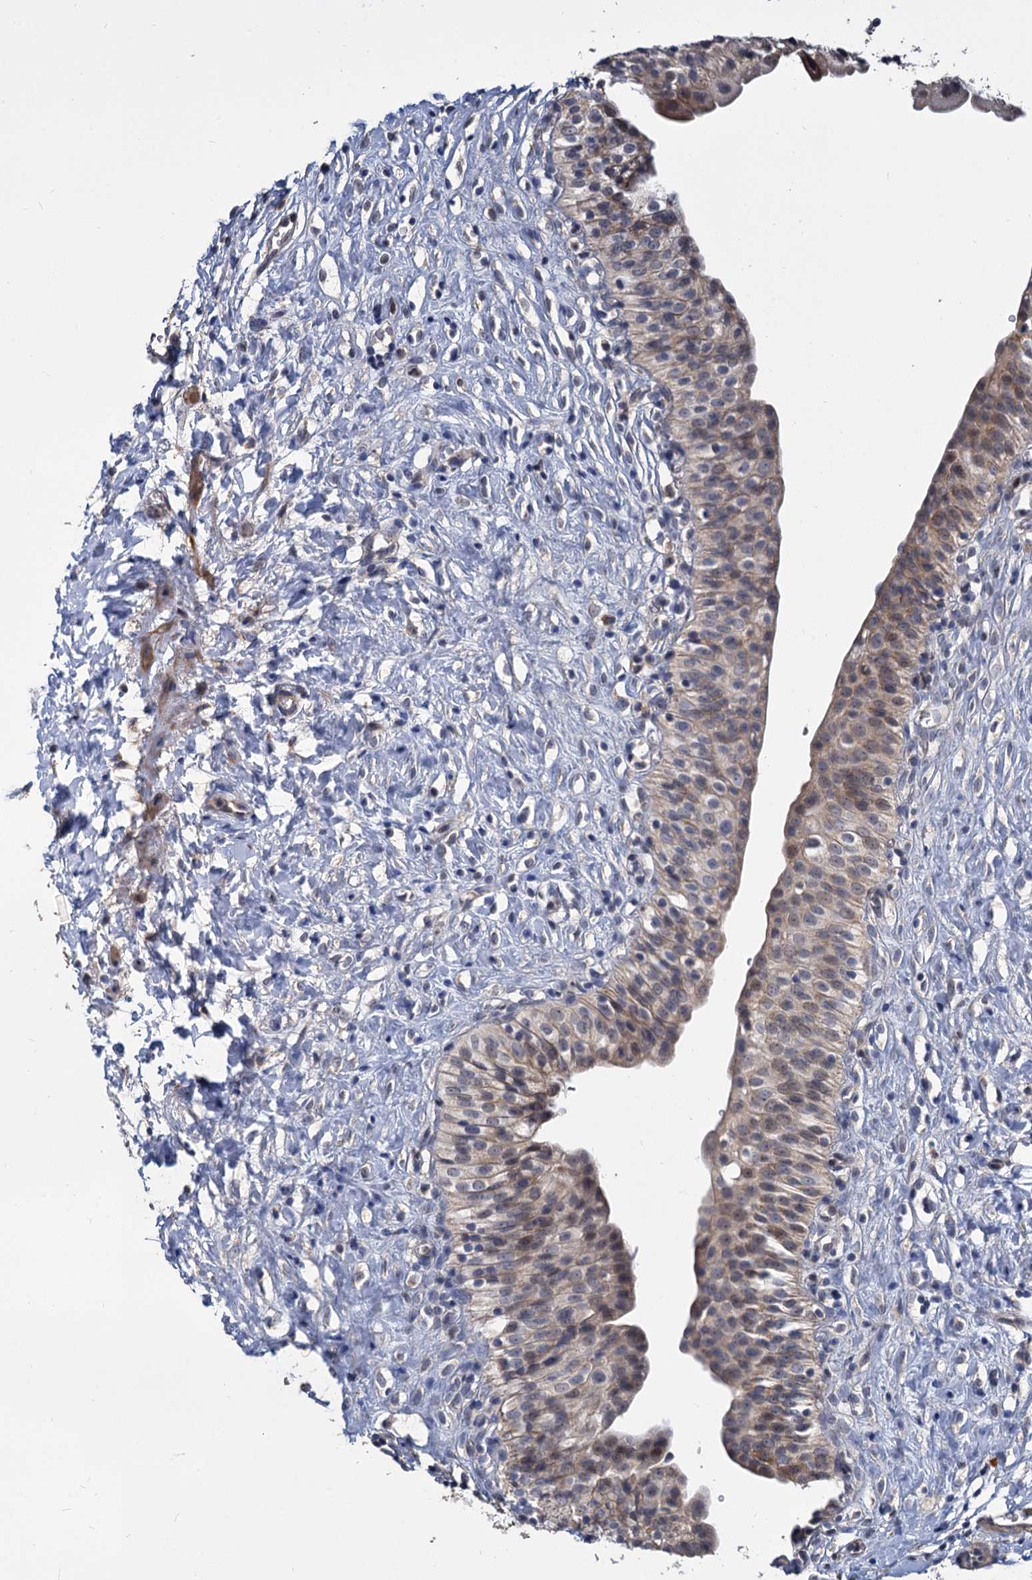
{"staining": {"intensity": "weak", "quantity": "25%-75%", "location": "cytoplasmic/membranous"}, "tissue": "urinary bladder", "cell_type": "Urothelial cells", "image_type": "normal", "snomed": [{"axis": "morphology", "description": "Normal tissue, NOS"}, {"axis": "topography", "description": "Urinary bladder"}], "caption": "A micrograph of urinary bladder stained for a protein displays weak cytoplasmic/membranous brown staining in urothelial cells.", "gene": "ALKBH7", "patient": {"sex": "male", "age": 51}}